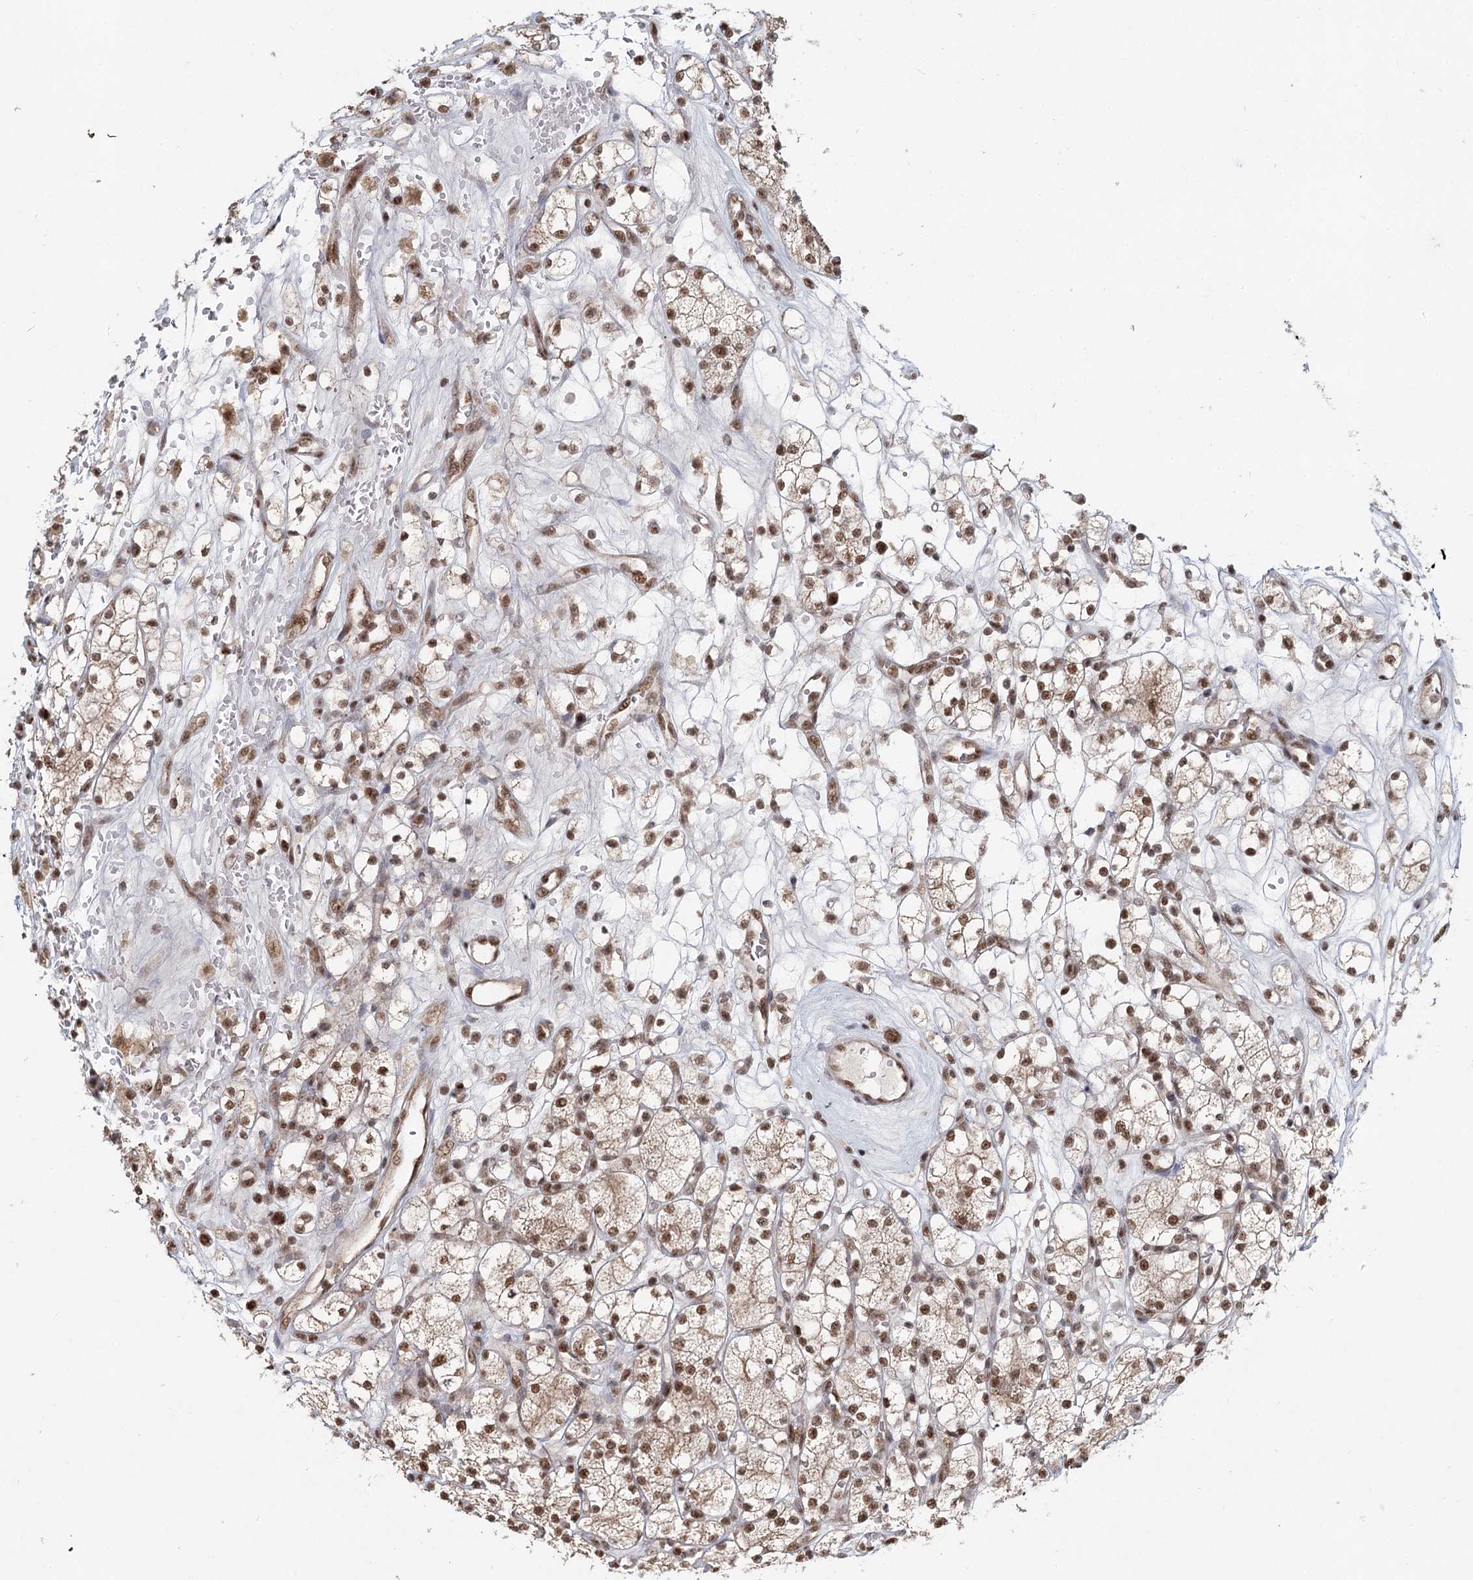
{"staining": {"intensity": "moderate", "quantity": "25%-75%", "location": "cytoplasmic/membranous,nuclear"}, "tissue": "renal cancer", "cell_type": "Tumor cells", "image_type": "cancer", "snomed": [{"axis": "morphology", "description": "Adenocarcinoma, NOS"}, {"axis": "topography", "description": "Kidney"}], "caption": "This is a photomicrograph of immunohistochemistry staining of renal cancer (adenocarcinoma), which shows moderate positivity in the cytoplasmic/membranous and nuclear of tumor cells.", "gene": "GPALPP1", "patient": {"sex": "male", "age": 77}}